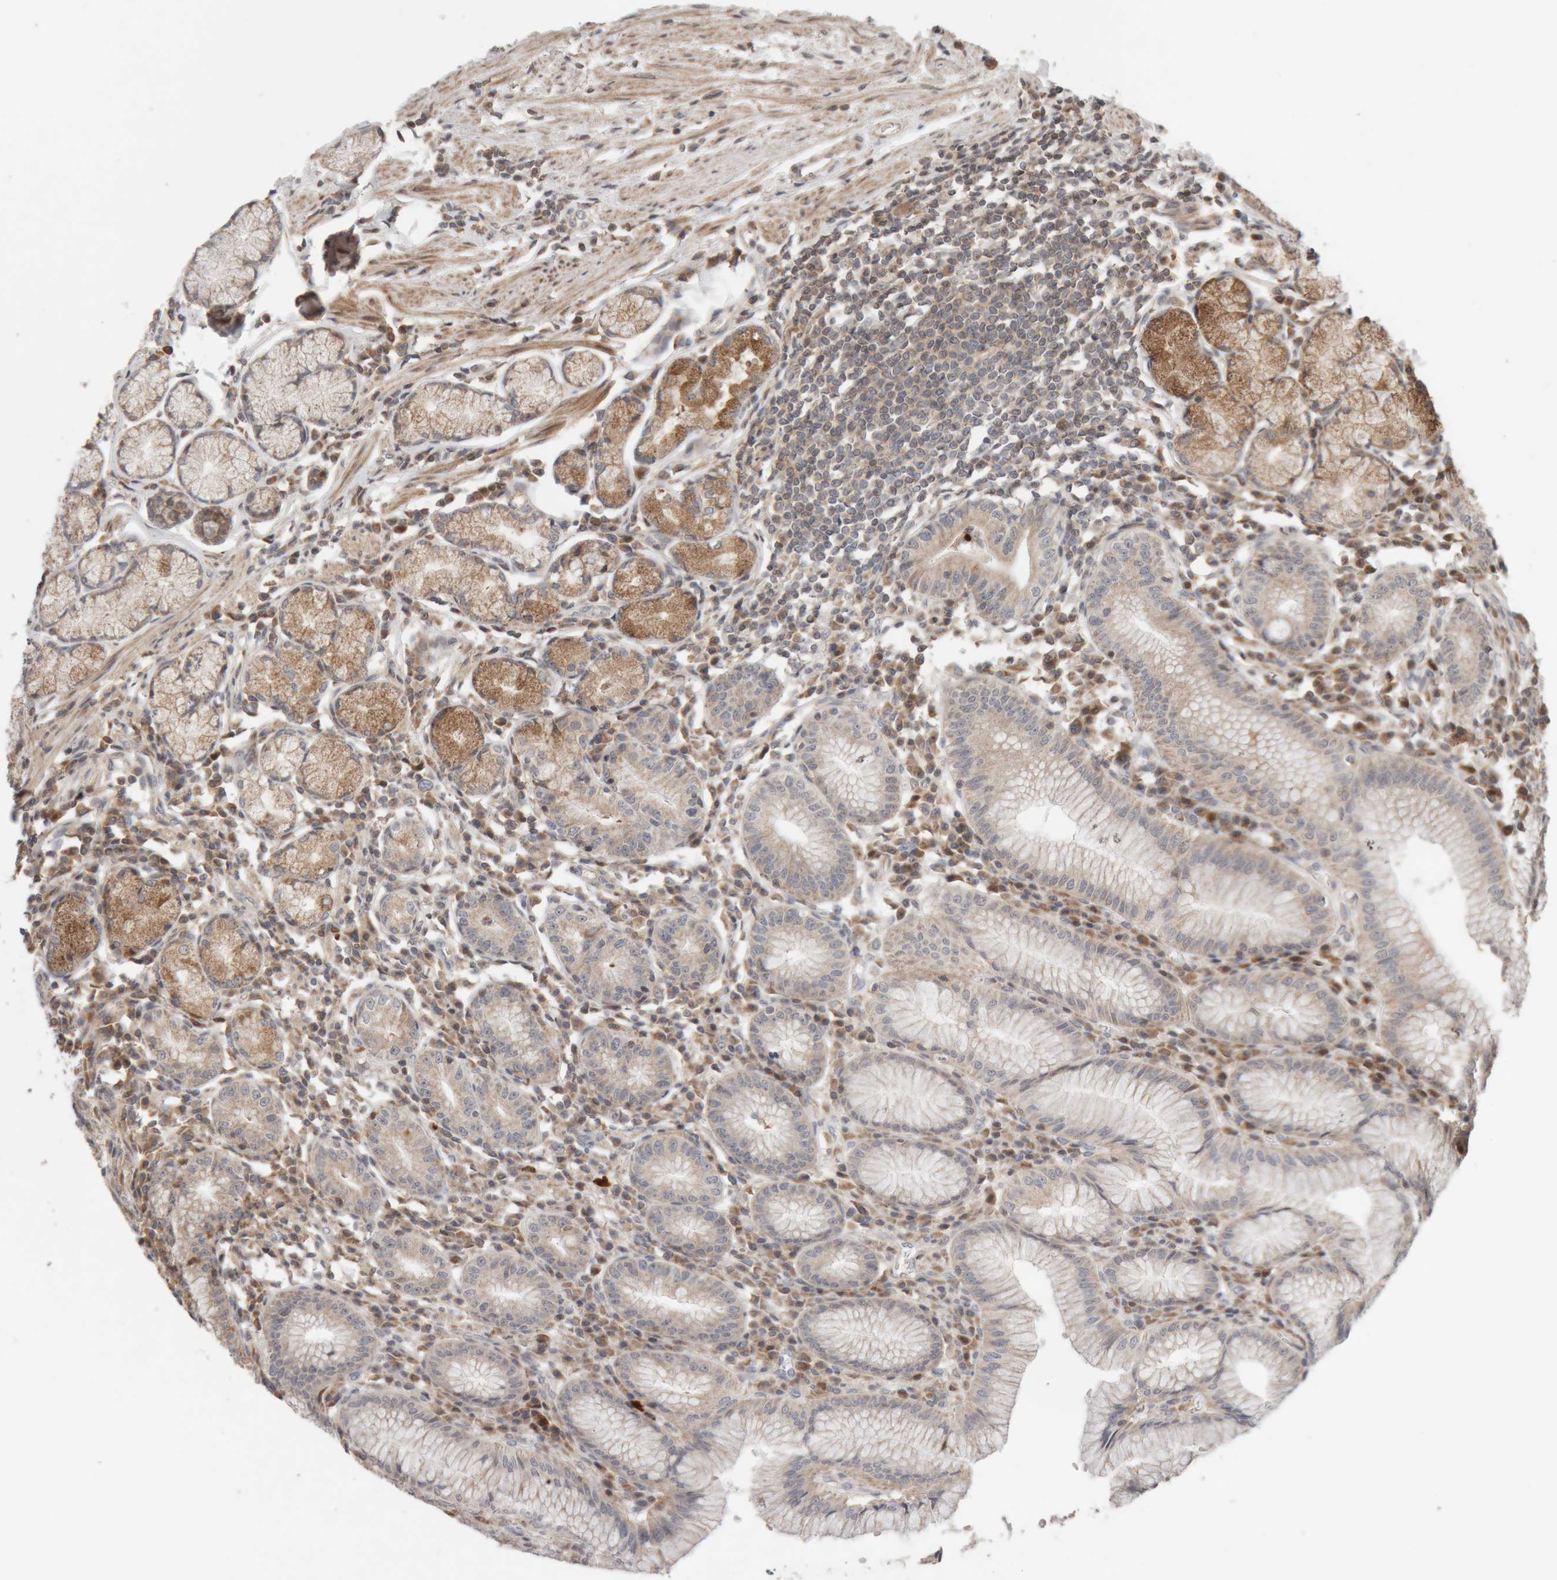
{"staining": {"intensity": "moderate", "quantity": "25%-75%", "location": "cytoplasmic/membranous"}, "tissue": "stomach", "cell_type": "Glandular cells", "image_type": "normal", "snomed": [{"axis": "morphology", "description": "Normal tissue, NOS"}, {"axis": "topography", "description": "Stomach"}], "caption": "Immunohistochemical staining of unremarkable human stomach reveals 25%-75% levels of moderate cytoplasmic/membranous protein staining in approximately 25%-75% of glandular cells. Nuclei are stained in blue.", "gene": "KIF21B", "patient": {"sex": "male", "age": 55}}